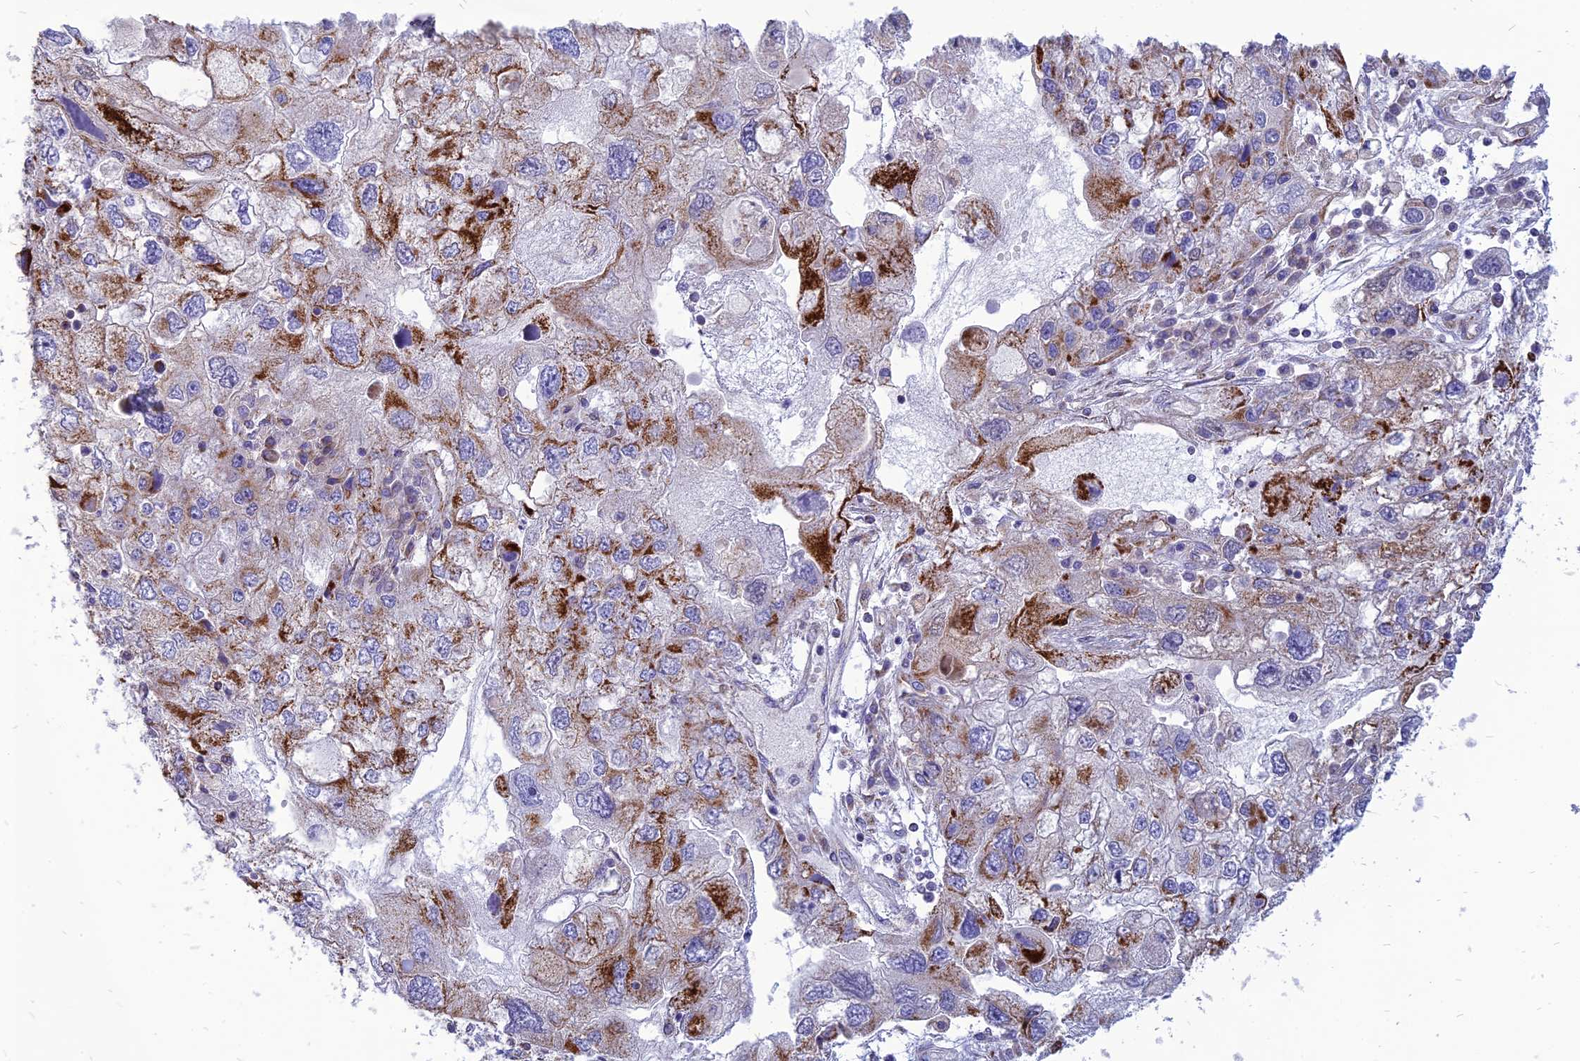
{"staining": {"intensity": "strong", "quantity": "<25%", "location": "cytoplasmic/membranous"}, "tissue": "endometrial cancer", "cell_type": "Tumor cells", "image_type": "cancer", "snomed": [{"axis": "morphology", "description": "Adenocarcinoma, NOS"}, {"axis": "topography", "description": "Endometrium"}], "caption": "Immunohistochemistry (IHC) (DAB (3,3'-diaminobenzidine)) staining of human endometrial adenocarcinoma exhibits strong cytoplasmic/membranous protein staining in about <25% of tumor cells.", "gene": "PACC1", "patient": {"sex": "female", "age": 49}}